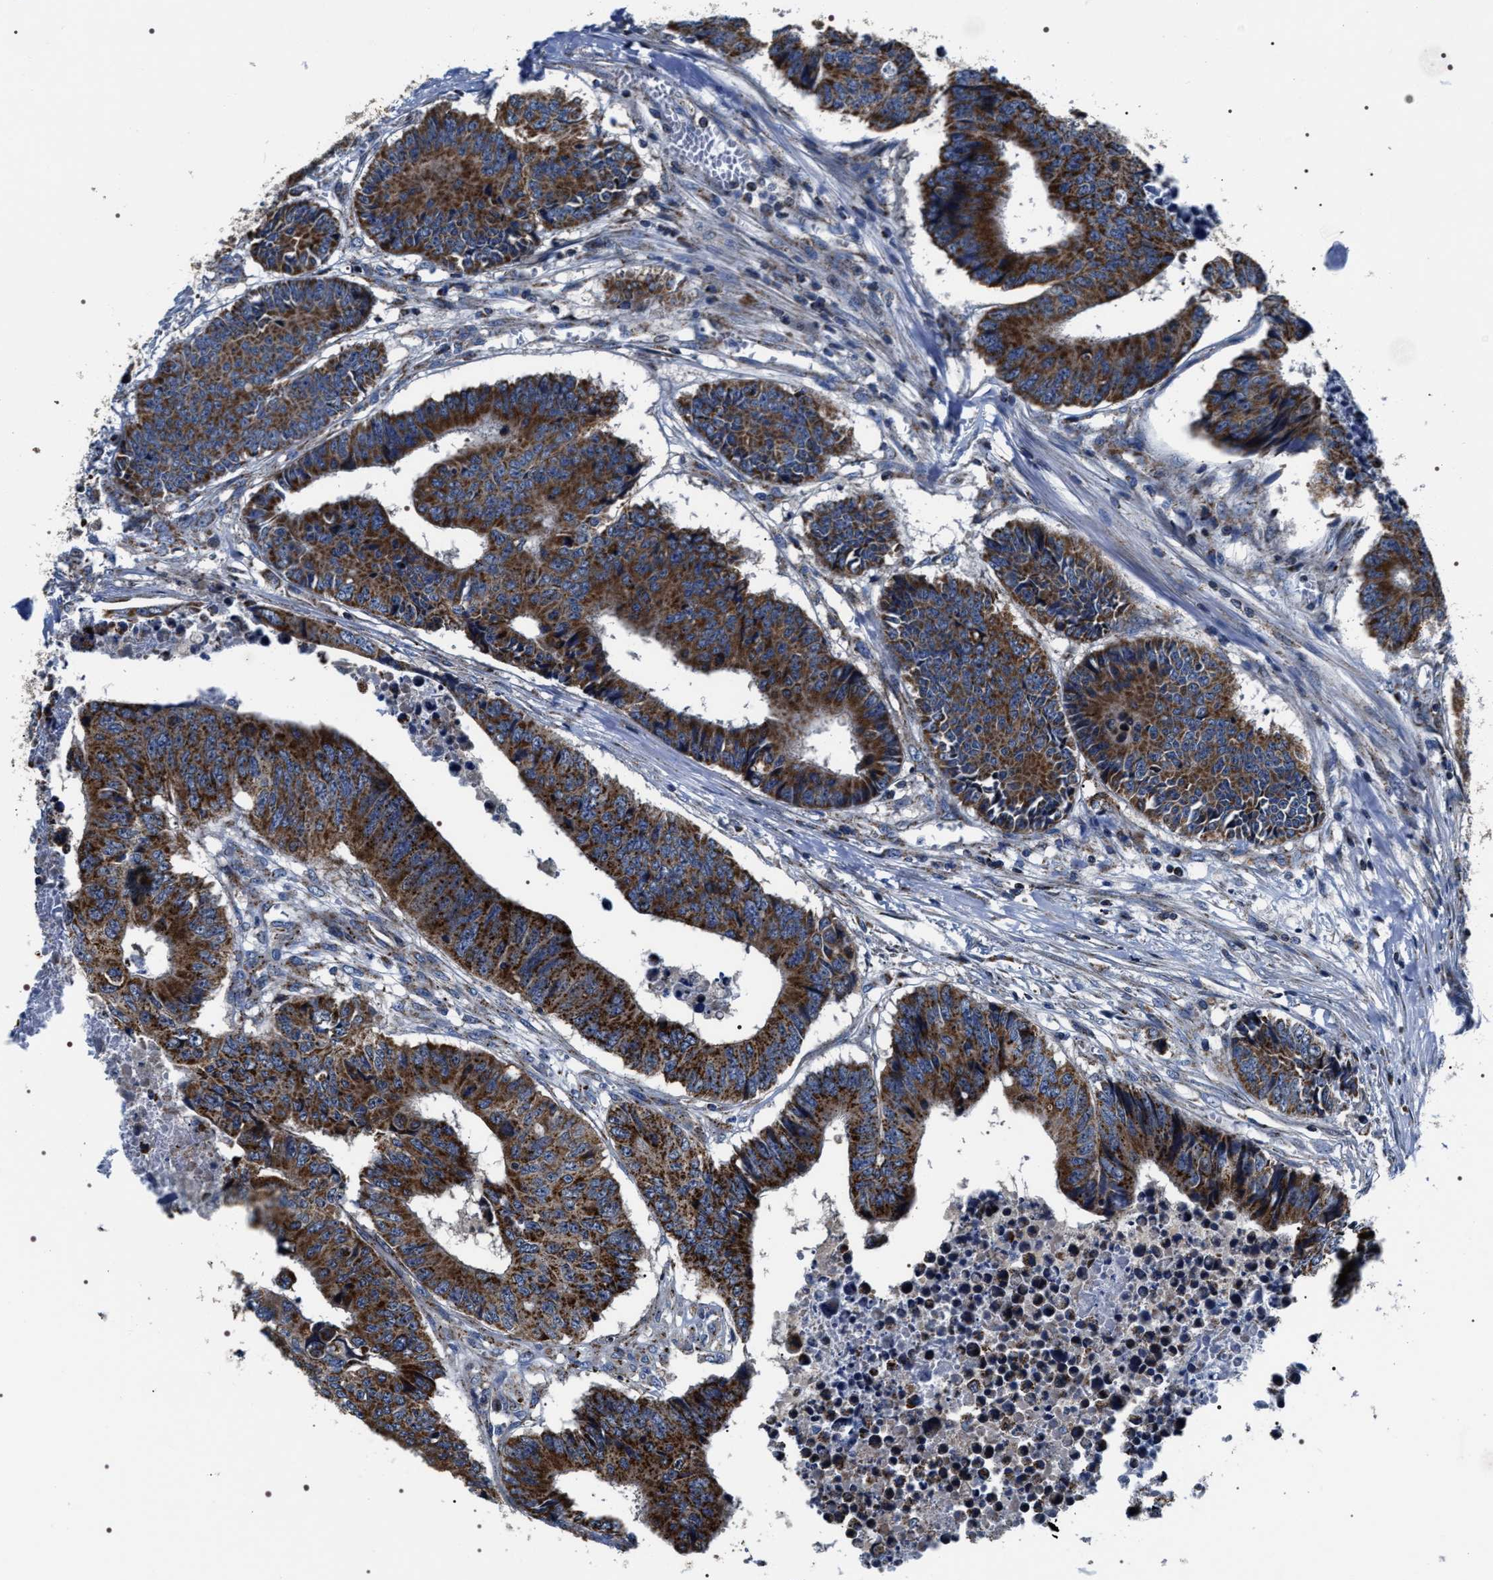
{"staining": {"intensity": "strong", "quantity": ">75%", "location": "cytoplasmic/membranous"}, "tissue": "colorectal cancer", "cell_type": "Tumor cells", "image_type": "cancer", "snomed": [{"axis": "morphology", "description": "Adenocarcinoma, NOS"}, {"axis": "topography", "description": "Rectum"}], "caption": "Colorectal cancer stained for a protein (brown) exhibits strong cytoplasmic/membranous positive expression in approximately >75% of tumor cells.", "gene": "NTMT1", "patient": {"sex": "male", "age": 84}}